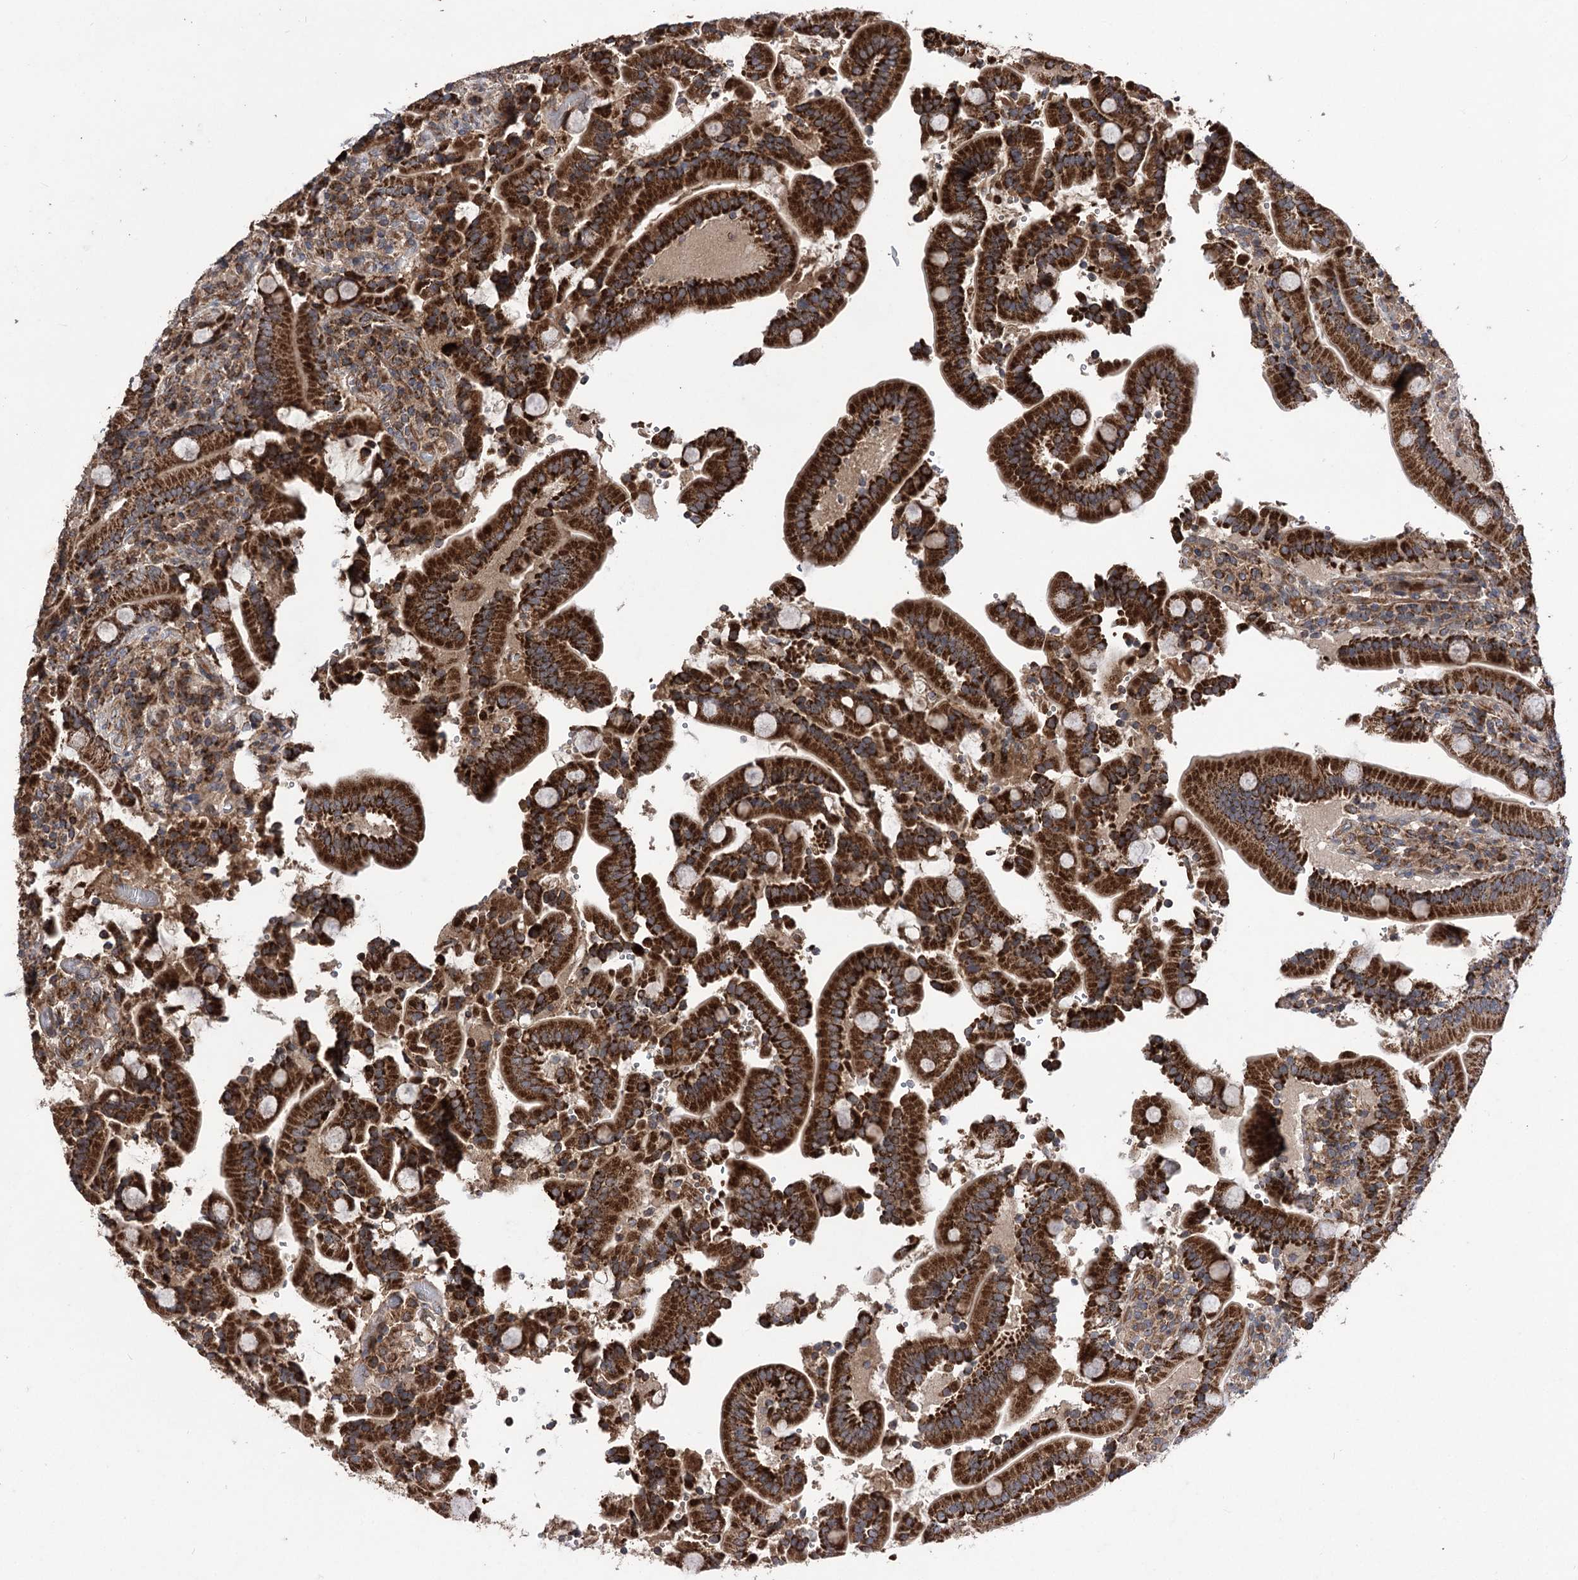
{"staining": {"intensity": "strong", "quantity": ">75%", "location": "cytoplasmic/membranous"}, "tissue": "duodenum", "cell_type": "Glandular cells", "image_type": "normal", "snomed": [{"axis": "morphology", "description": "Normal tissue, NOS"}, {"axis": "topography", "description": "Duodenum"}], "caption": "Glandular cells exhibit high levels of strong cytoplasmic/membranous staining in about >75% of cells in benign human duodenum.", "gene": "RASSF3", "patient": {"sex": "female", "age": 62}}